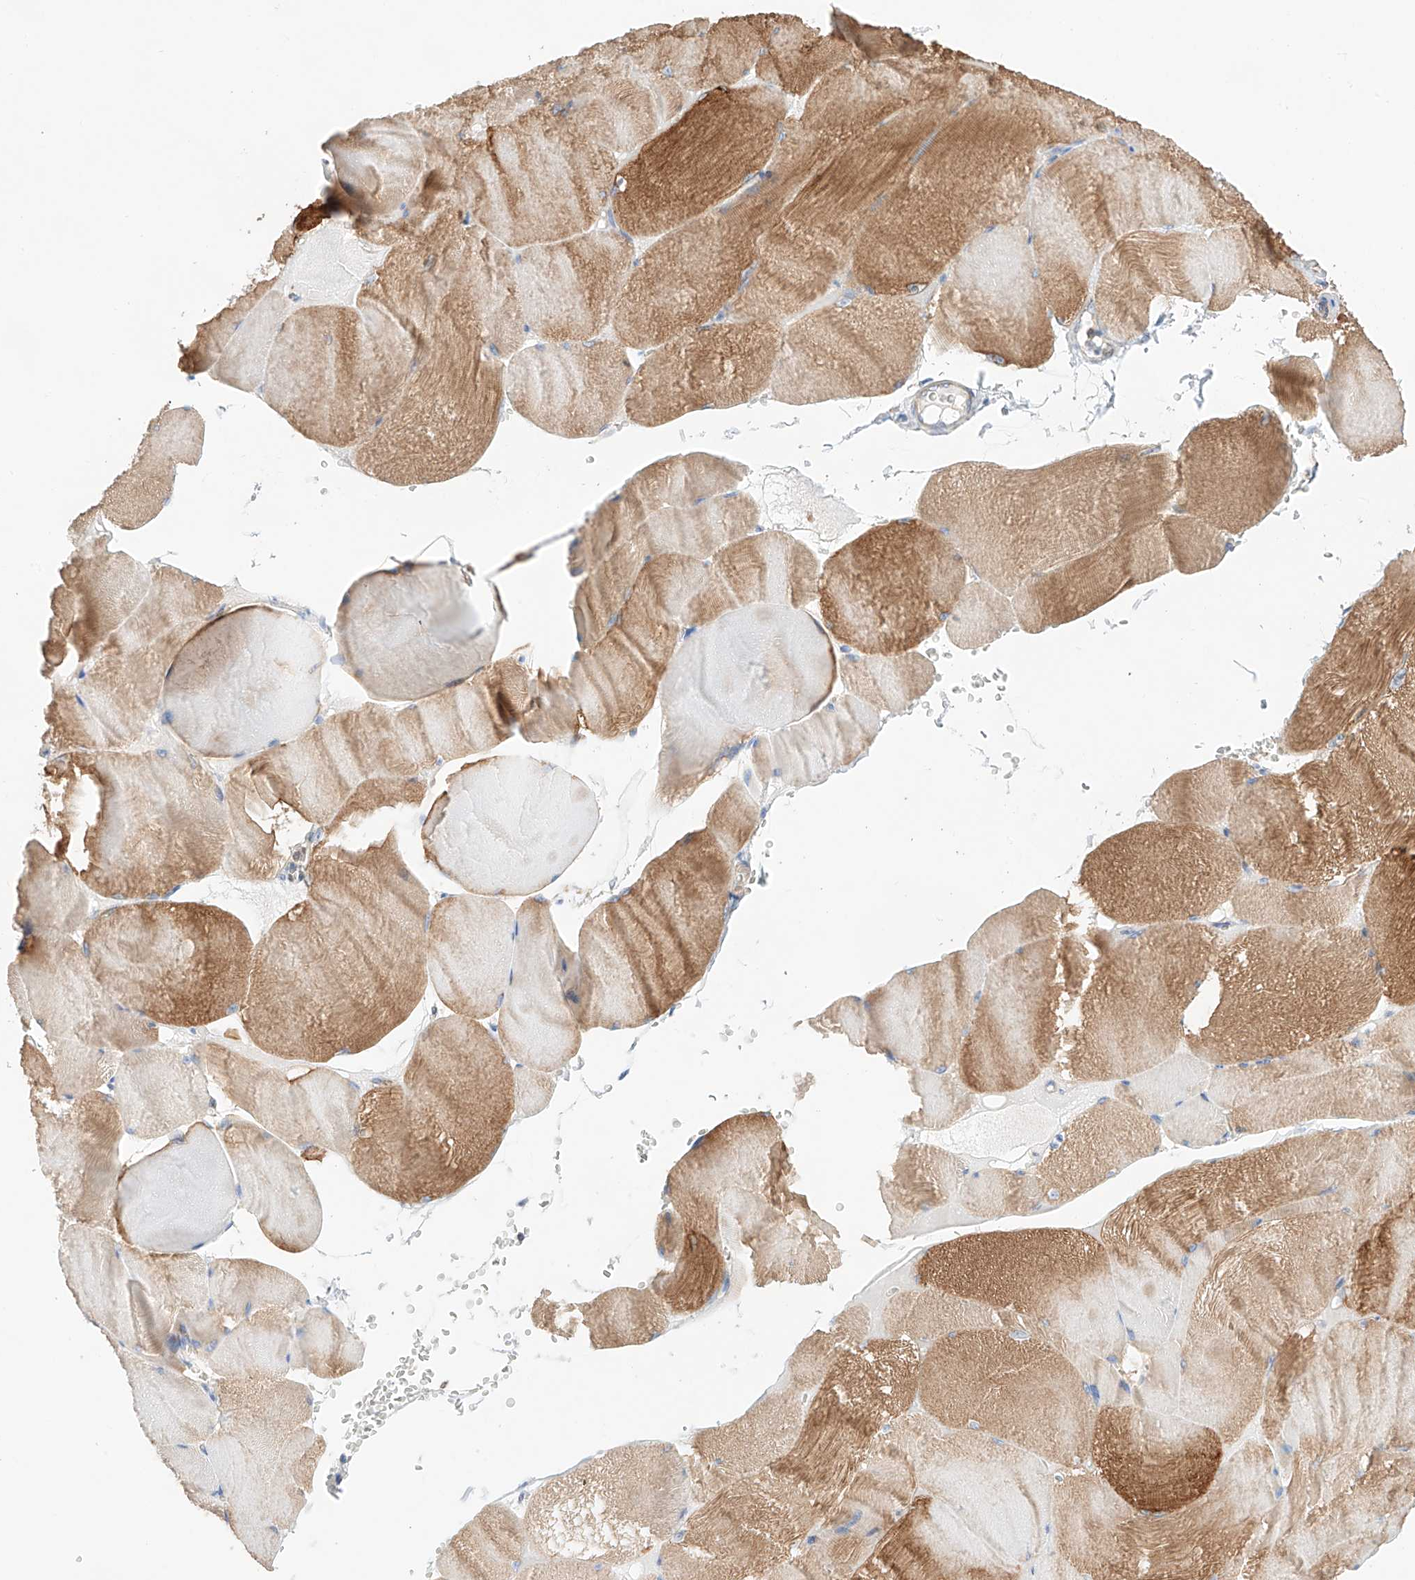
{"staining": {"intensity": "moderate", "quantity": "25%-75%", "location": "cytoplasmic/membranous"}, "tissue": "skeletal muscle", "cell_type": "Myocytes", "image_type": "normal", "snomed": [{"axis": "morphology", "description": "Normal tissue, NOS"}, {"axis": "morphology", "description": "Basal cell carcinoma"}, {"axis": "topography", "description": "Skeletal muscle"}], "caption": "Moderate cytoplasmic/membranous protein staining is seen in about 25%-75% of myocytes in skeletal muscle. The staining is performed using DAB (3,3'-diaminobenzidine) brown chromogen to label protein expression. The nuclei are counter-stained blue using hematoxylin.", "gene": "KTI12", "patient": {"sex": "female", "age": 64}}